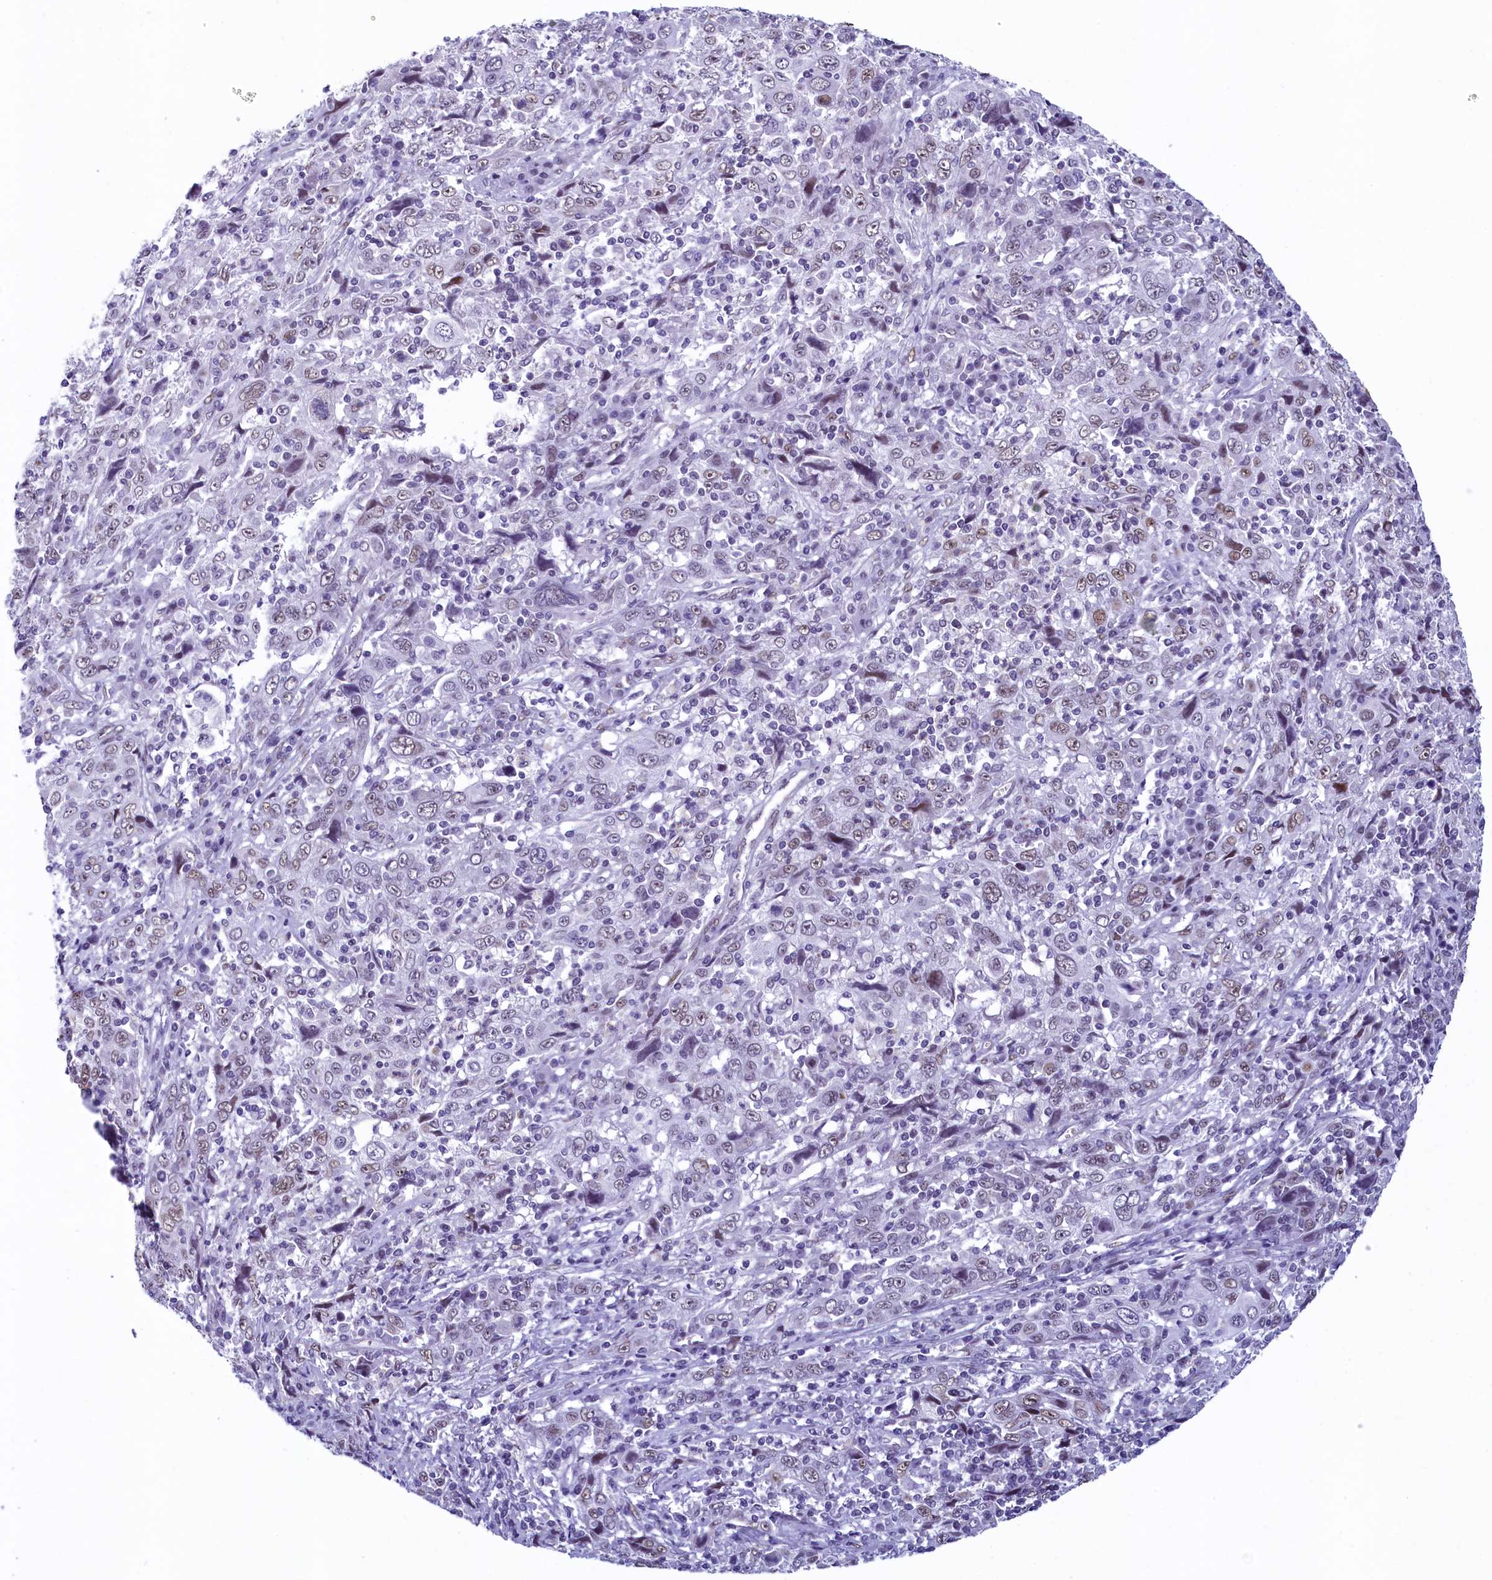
{"staining": {"intensity": "weak", "quantity": "25%-75%", "location": "nuclear"}, "tissue": "cervical cancer", "cell_type": "Tumor cells", "image_type": "cancer", "snomed": [{"axis": "morphology", "description": "Squamous cell carcinoma, NOS"}, {"axis": "topography", "description": "Cervix"}], "caption": "Brown immunohistochemical staining in human cervical cancer (squamous cell carcinoma) shows weak nuclear staining in approximately 25%-75% of tumor cells.", "gene": "SUGP2", "patient": {"sex": "female", "age": 46}}